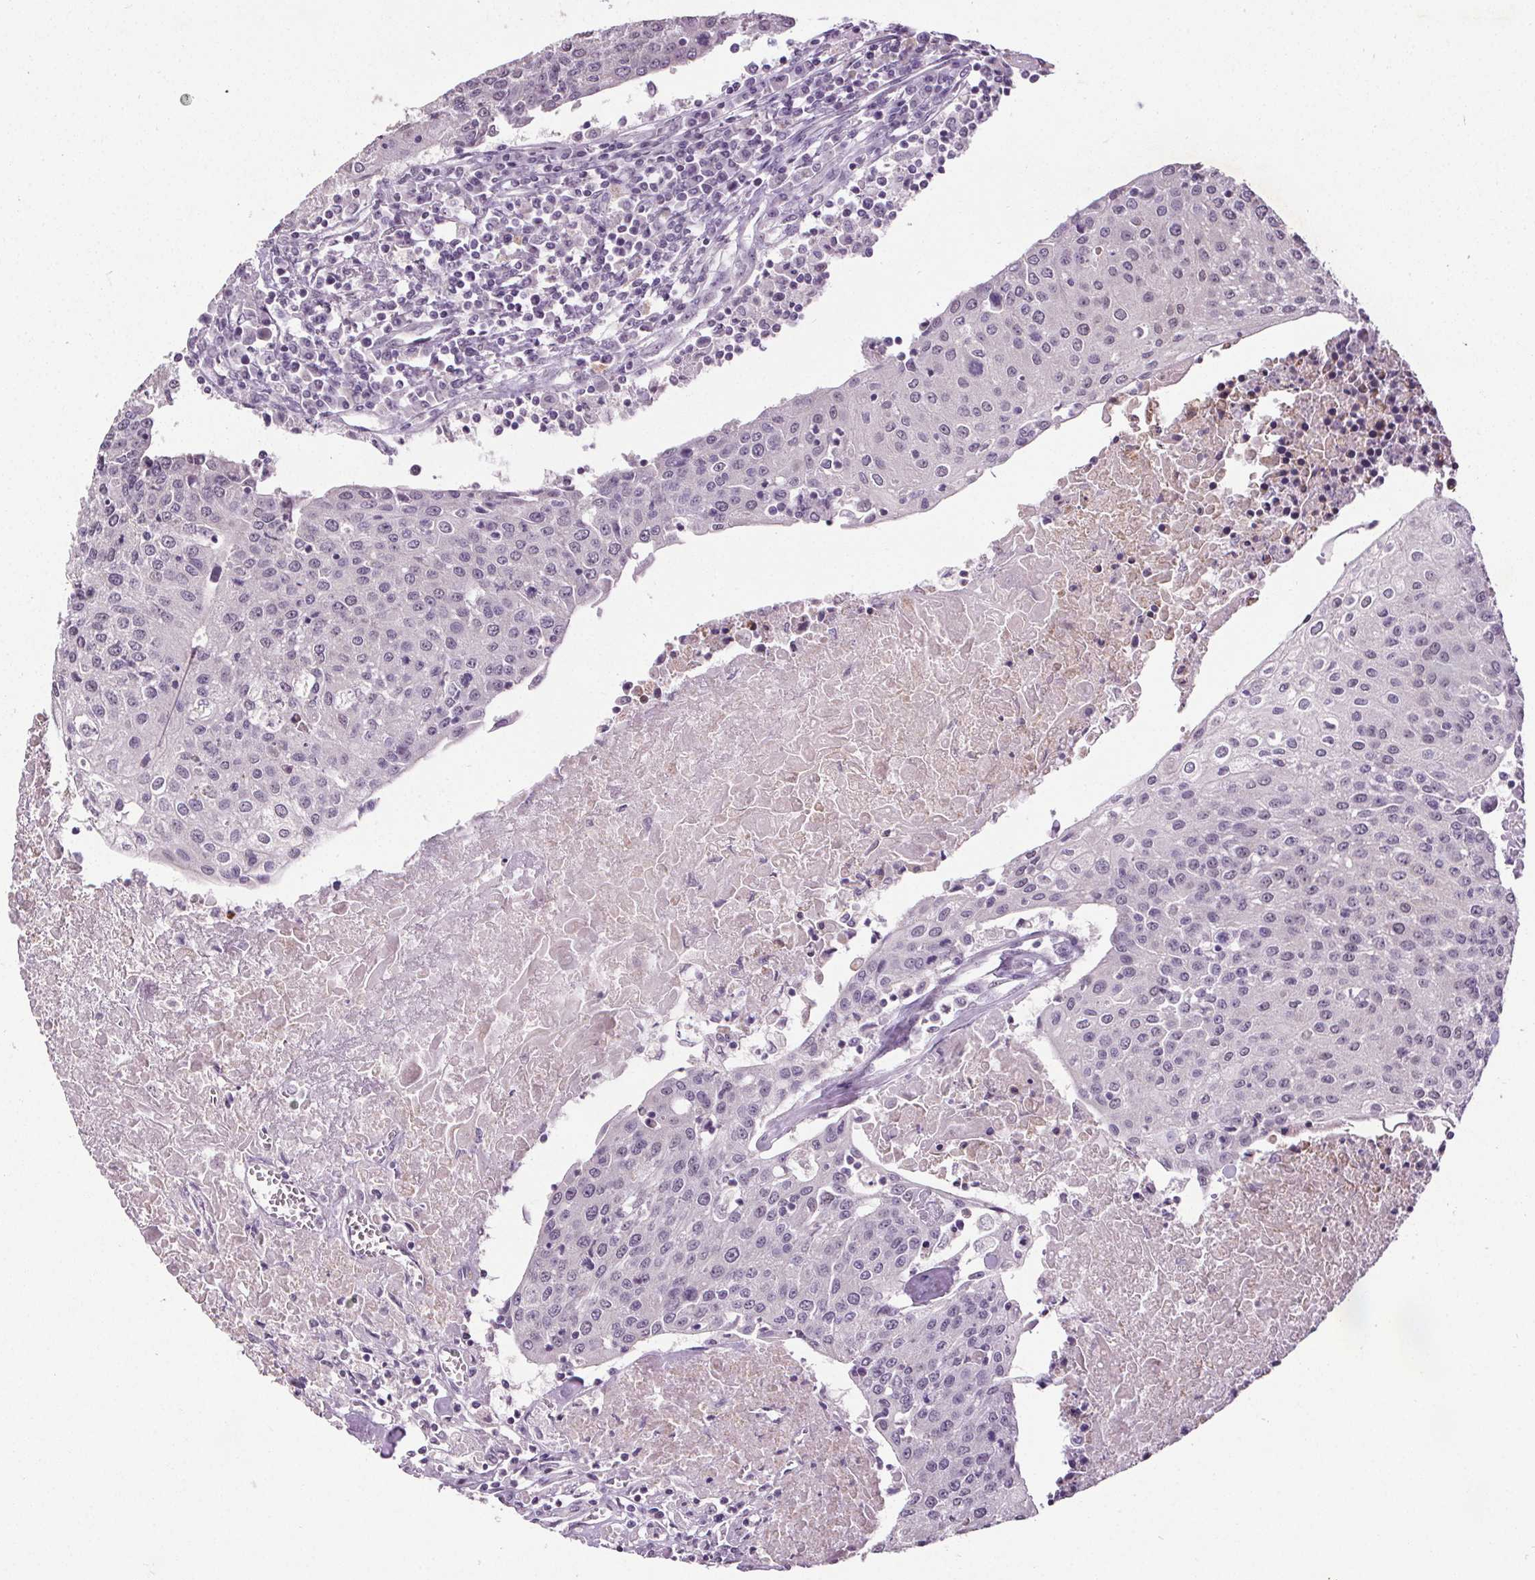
{"staining": {"intensity": "negative", "quantity": "none", "location": "none"}, "tissue": "urothelial cancer", "cell_type": "Tumor cells", "image_type": "cancer", "snomed": [{"axis": "morphology", "description": "Urothelial carcinoma, High grade"}, {"axis": "topography", "description": "Urinary bladder"}], "caption": "This is a image of immunohistochemistry staining of high-grade urothelial carcinoma, which shows no staining in tumor cells. (Brightfield microscopy of DAB (3,3'-diaminobenzidine) immunohistochemistry at high magnification).", "gene": "SLC2A9", "patient": {"sex": "female", "age": 85}}